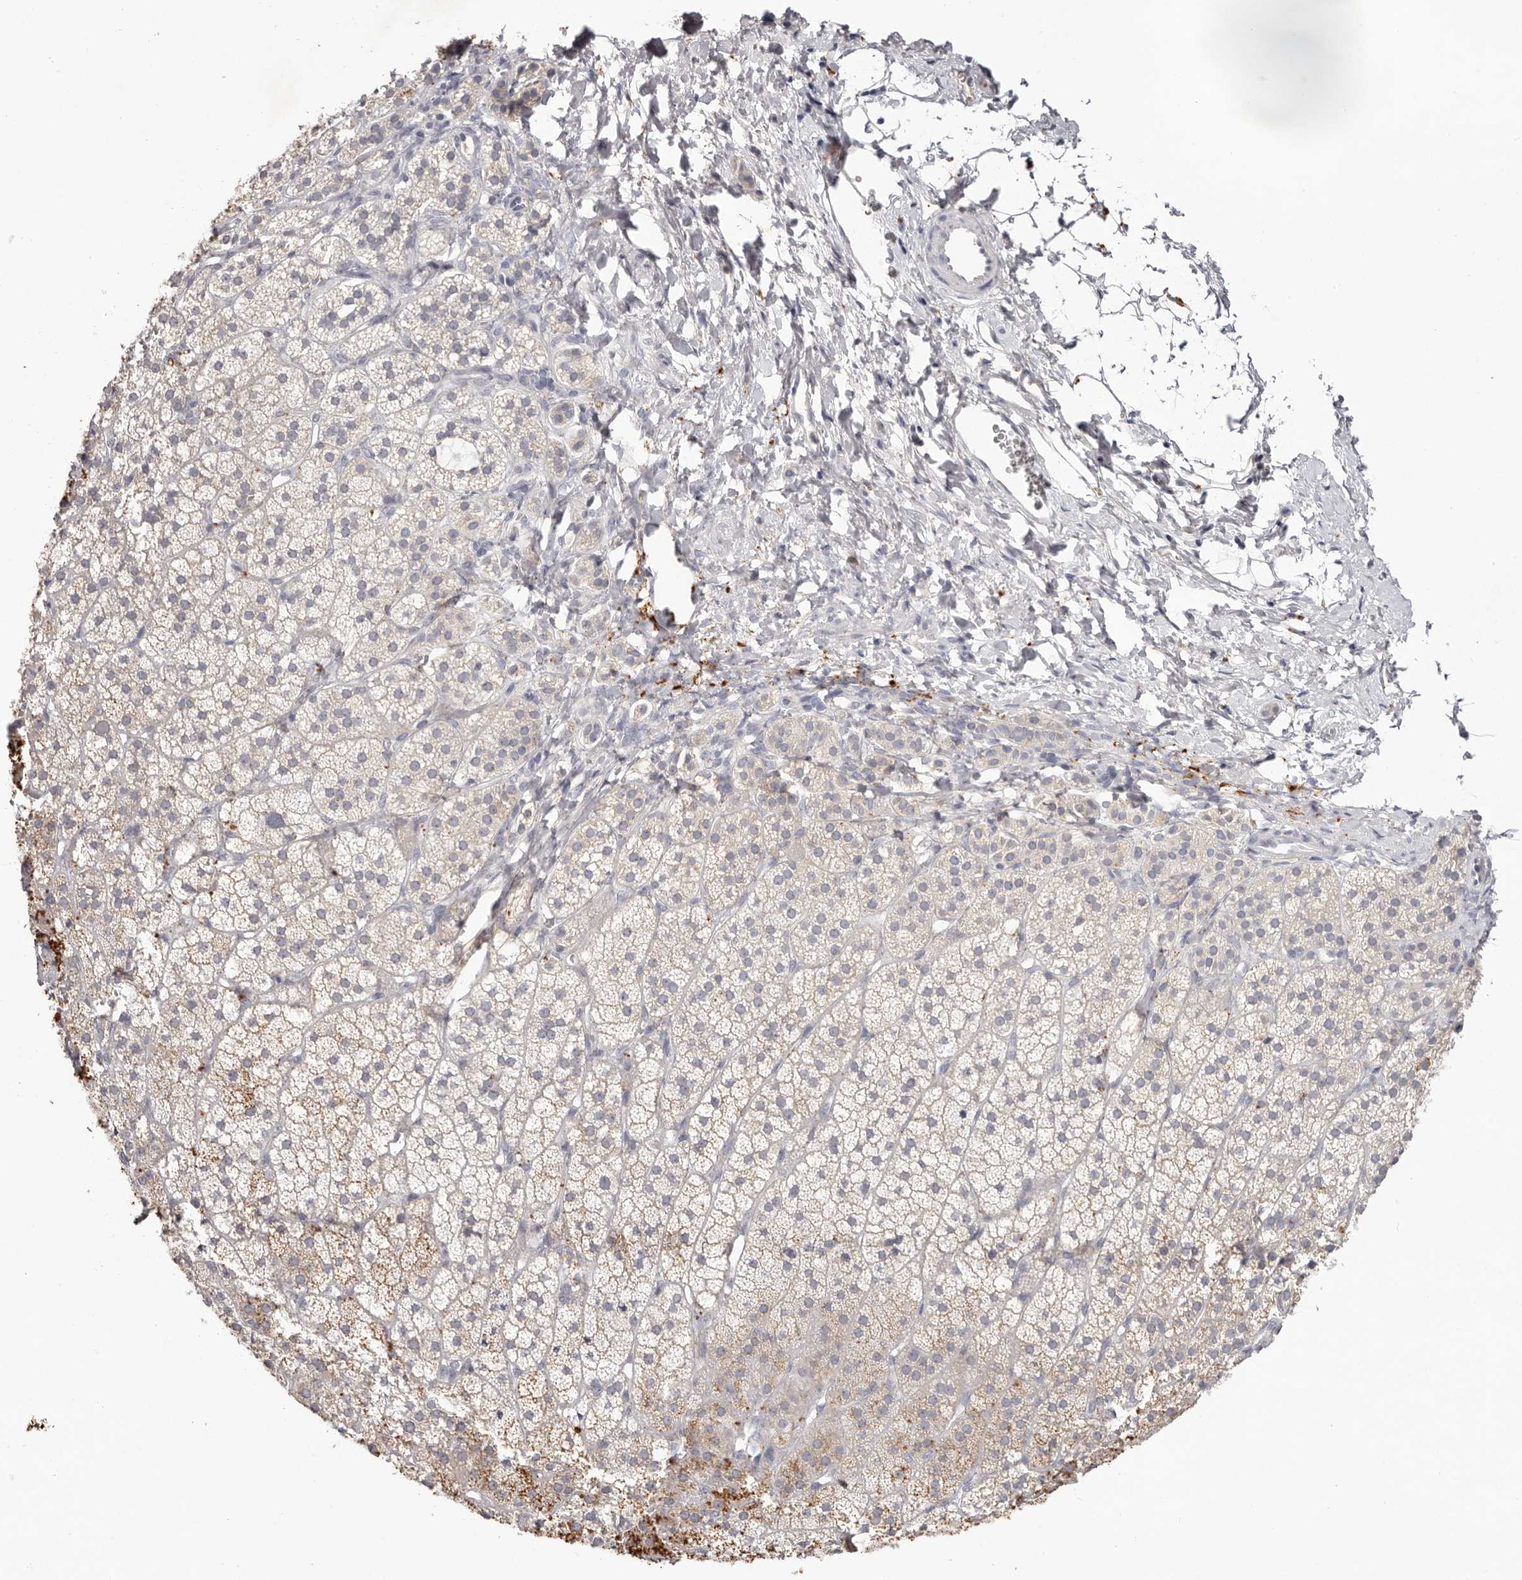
{"staining": {"intensity": "strong", "quantity": "<25%", "location": "cytoplasmic/membranous"}, "tissue": "adrenal gland", "cell_type": "Glandular cells", "image_type": "normal", "snomed": [{"axis": "morphology", "description": "Normal tissue, NOS"}, {"axis": "topography", "description": "Adrenal gland"}], "caption": "The immunohistochemical stain highlights strong cytoplasmic/membranous staining in glandular cells of normal adrenal gland. Using DAB (3,3'-diaminobenzidine) (brown) and hematoxylin (blue) stains, captured at high magnification using brightfield microscopy.", "gene": "SCUBE2", "patient": {"sex": "female", "age": 44}}